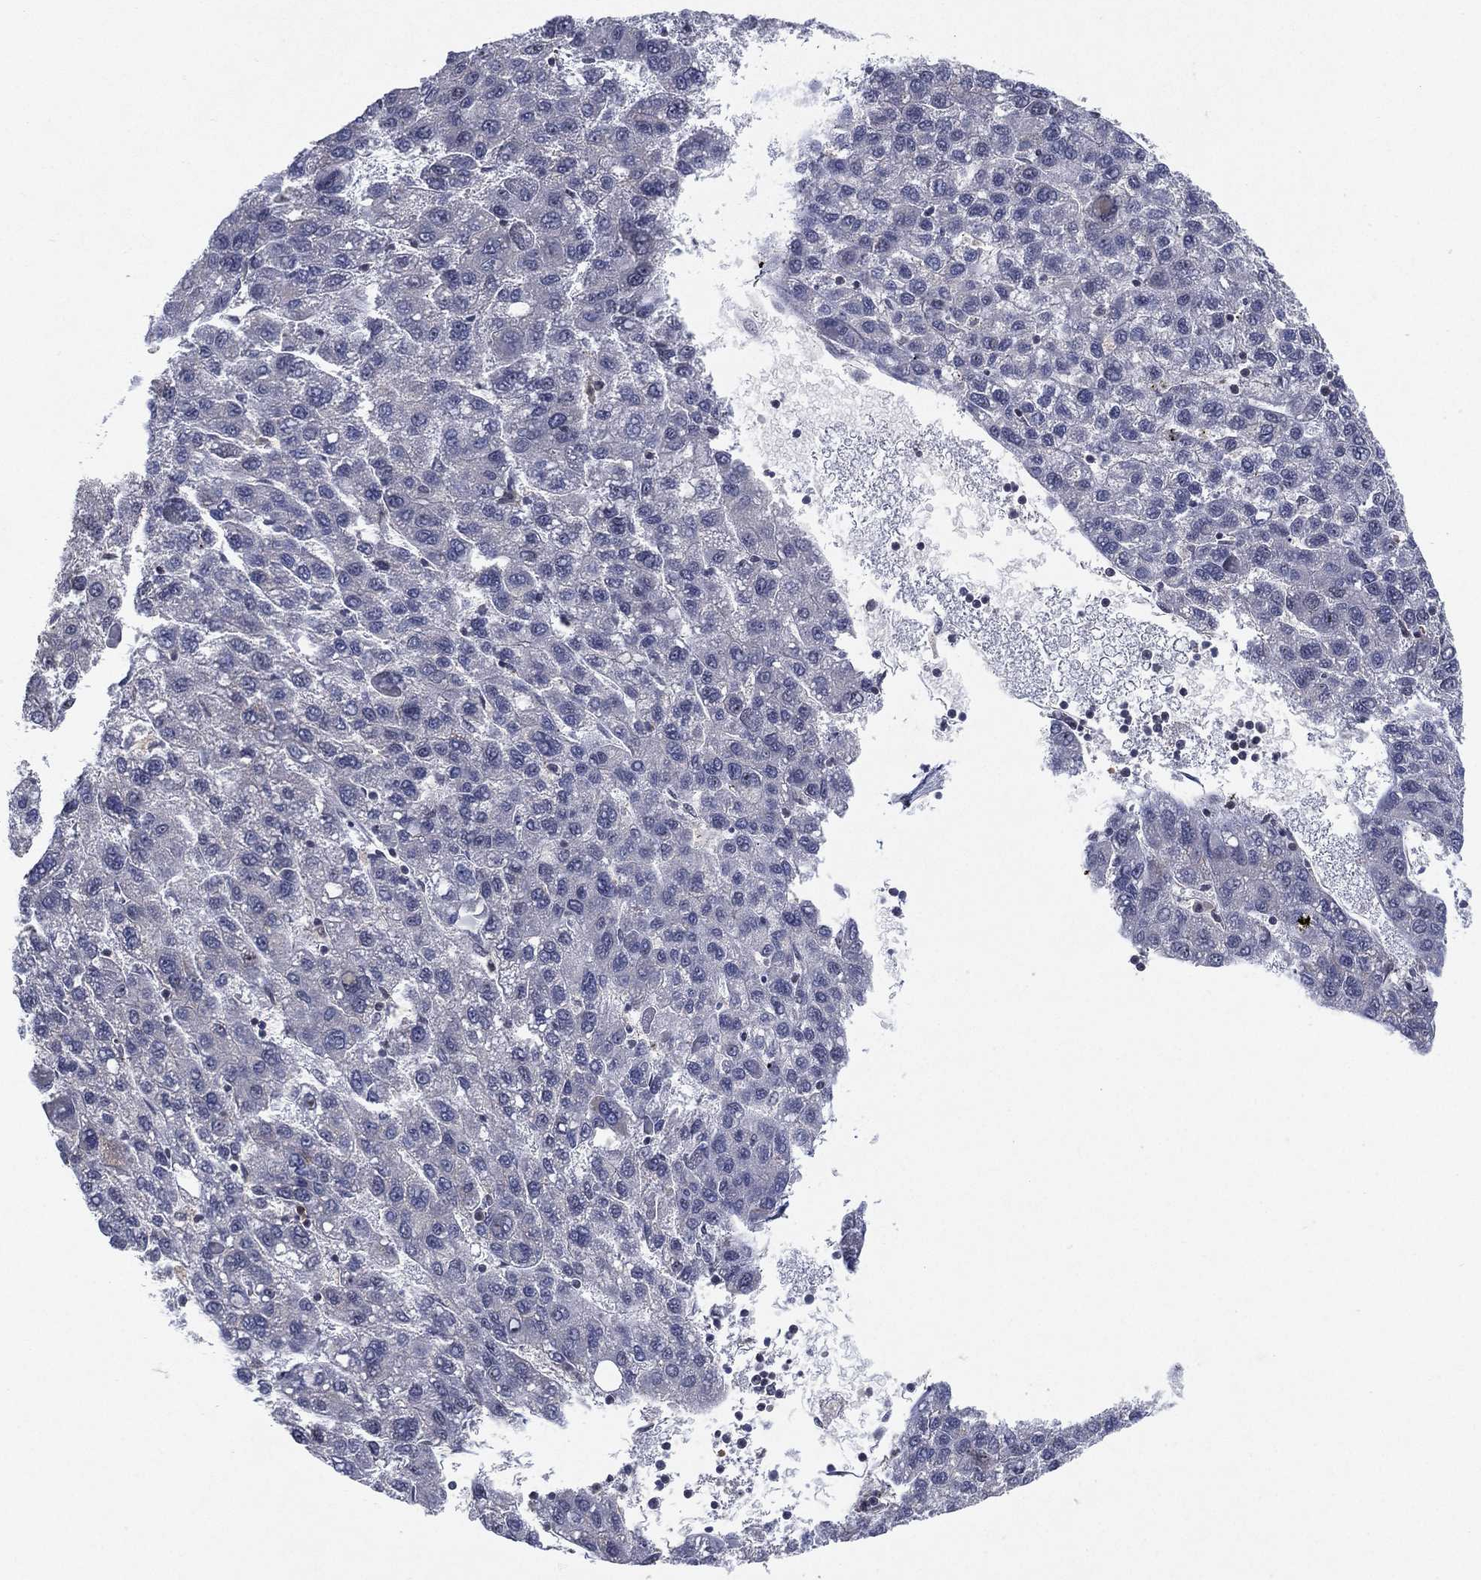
{"staining": {"intensity": "negative", "quantity": "none", "location": "none"}, "tissue": "liver cancer", "cell_type": "Tumor cells", "image_type": "cancer", "snomed": [{"axis": "morphology", "description": "Carcinoma, Hepatocellular, NOS"}, {"axis": "topography", "description": "Liver"}], "caption": "DAB immunohistochemical staining of hepatocellular carcinoma (liver) demonstrates no significant expression in tumor cells. Nuclei are stained in blue.", "gene": "DGCR8", "patient": {"sex": "female", "age": 82}}